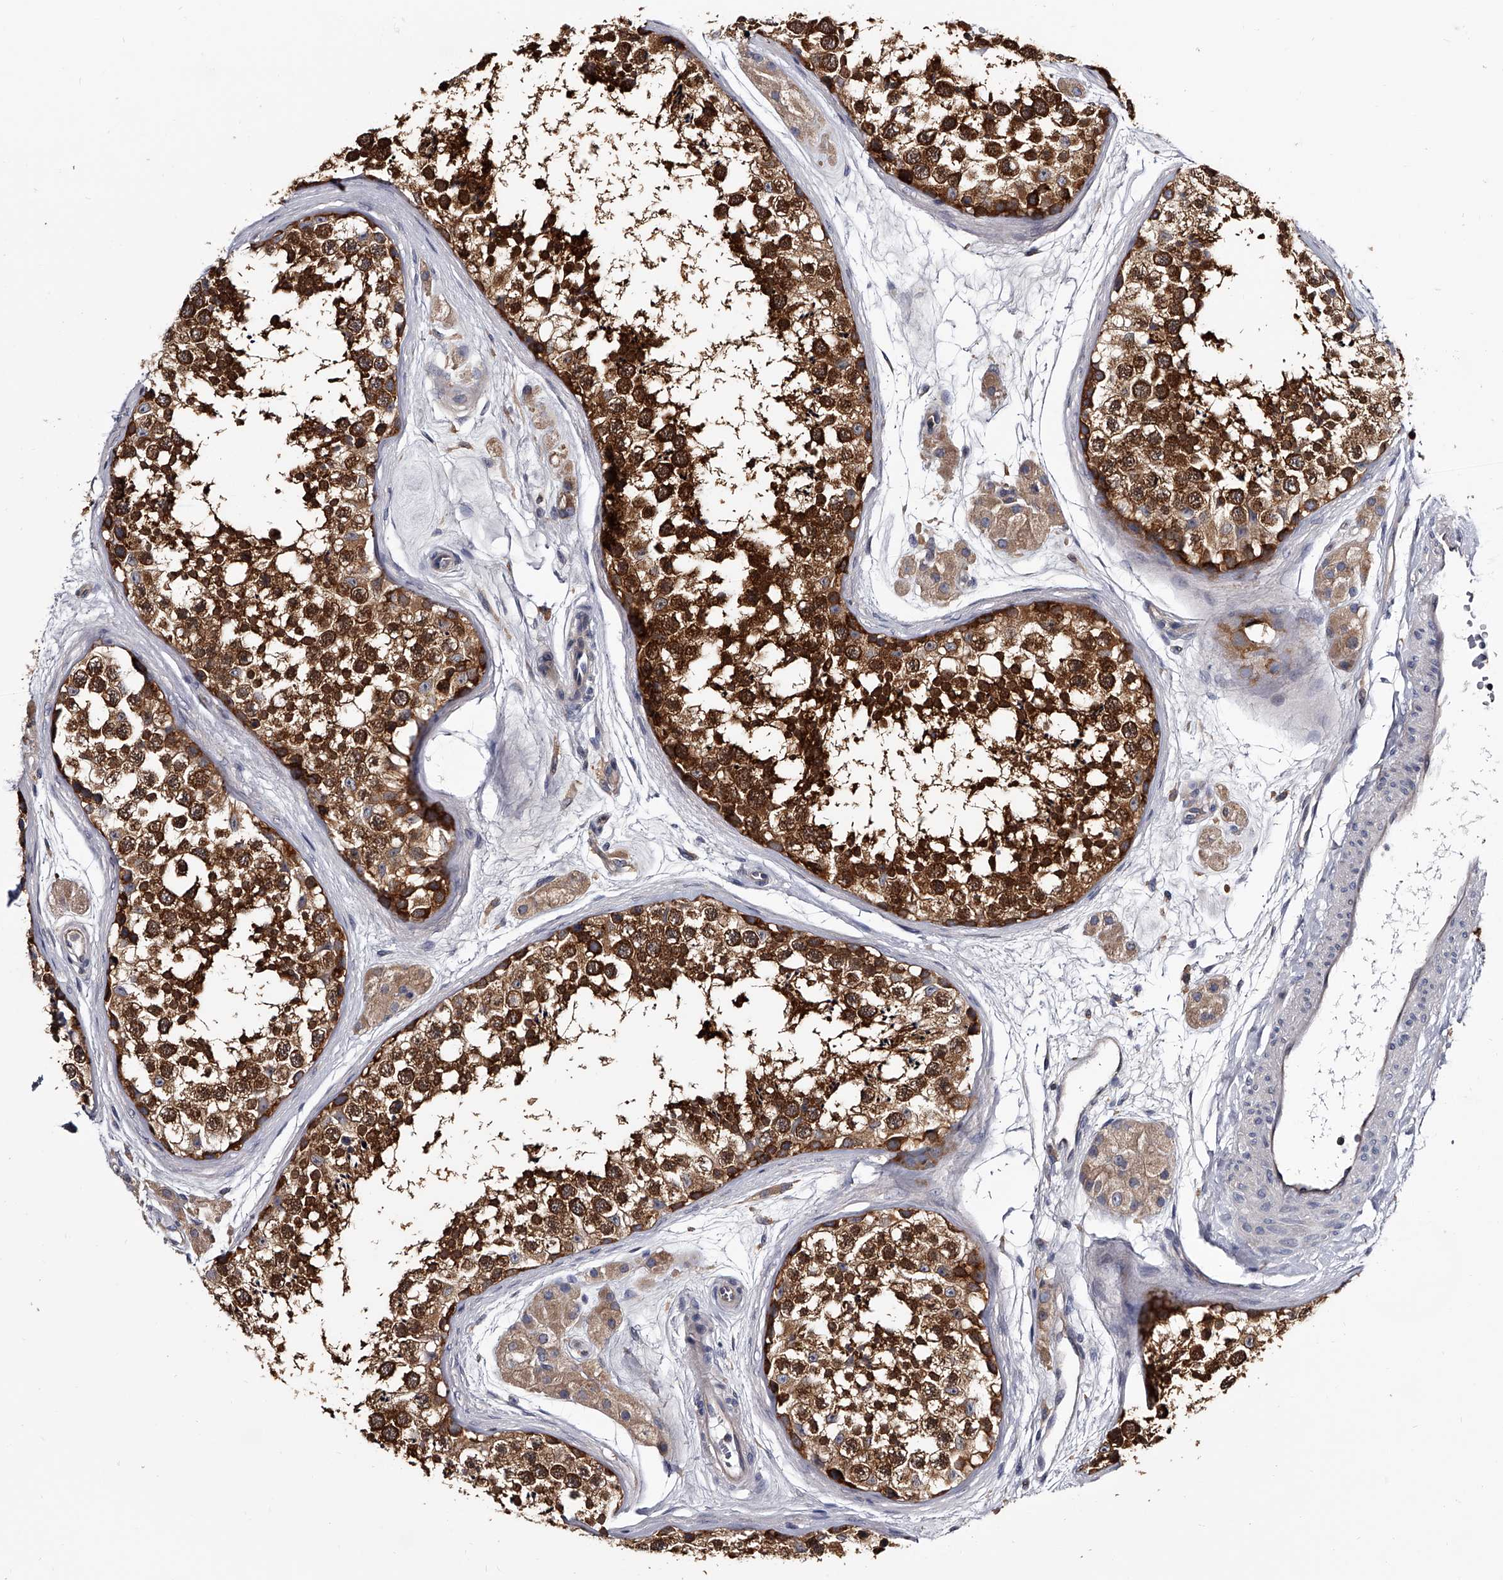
{"staining": {"intensity": "strong", "quantity": ">75%", "location": "cytoplasmic/membranous,nuclear"}, "tissue": "testis", "cell_type": "Cells in seminiferous ducts", "image_type": "normal", "snomed": [{"axis": "morphology", "description": "Normal tissue, NOS"}, {"axis": "topography", "description": "Testis"}], "caption": "A brown stain labels strong cytoplasmic/membranous,nuclear positivity of a protein in cells in seminiferous ducts of normal testis. Nuclei are stained in blue.", "gene": "GAPVD1", "patient": {"sex": "male", "age": 56}}